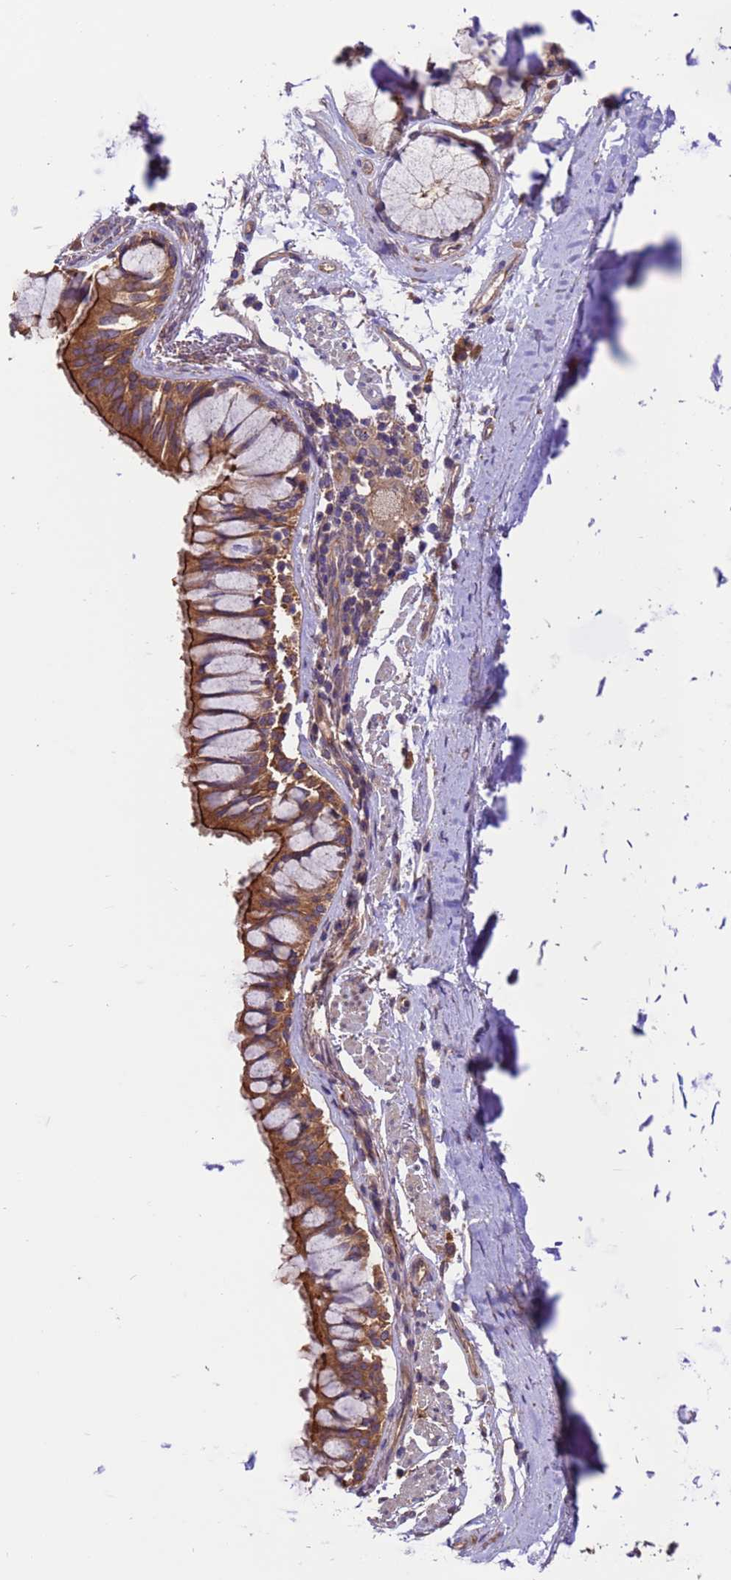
{"staining": {"intensity": "strong", "quantity": ">75%", "location": "cytoplasmic/membranous"}, "tissue": "bronchus", "cell_type": "Respiratory epithelial cells", "image_type": "normal", "snomed": [{"axis": "morphology", "description": "Normal tissue, NOS"}, {"axis": "topography", "description": "Bronchus"}], "caption": "DAB immunohistochemical staining of normal human bronchus exhibits strong cytoplasmic/membranous protein expression in approximately >75% of respiratory epithelial cells. The staining was performed using DAB (3,3'-diaminobenzidine), with brown indicating positive protein expression. Nuclei are stained blue with hematoxylin.", "gene": "ARHGAP12", "patient": {"sex": "male", "age": 70}}